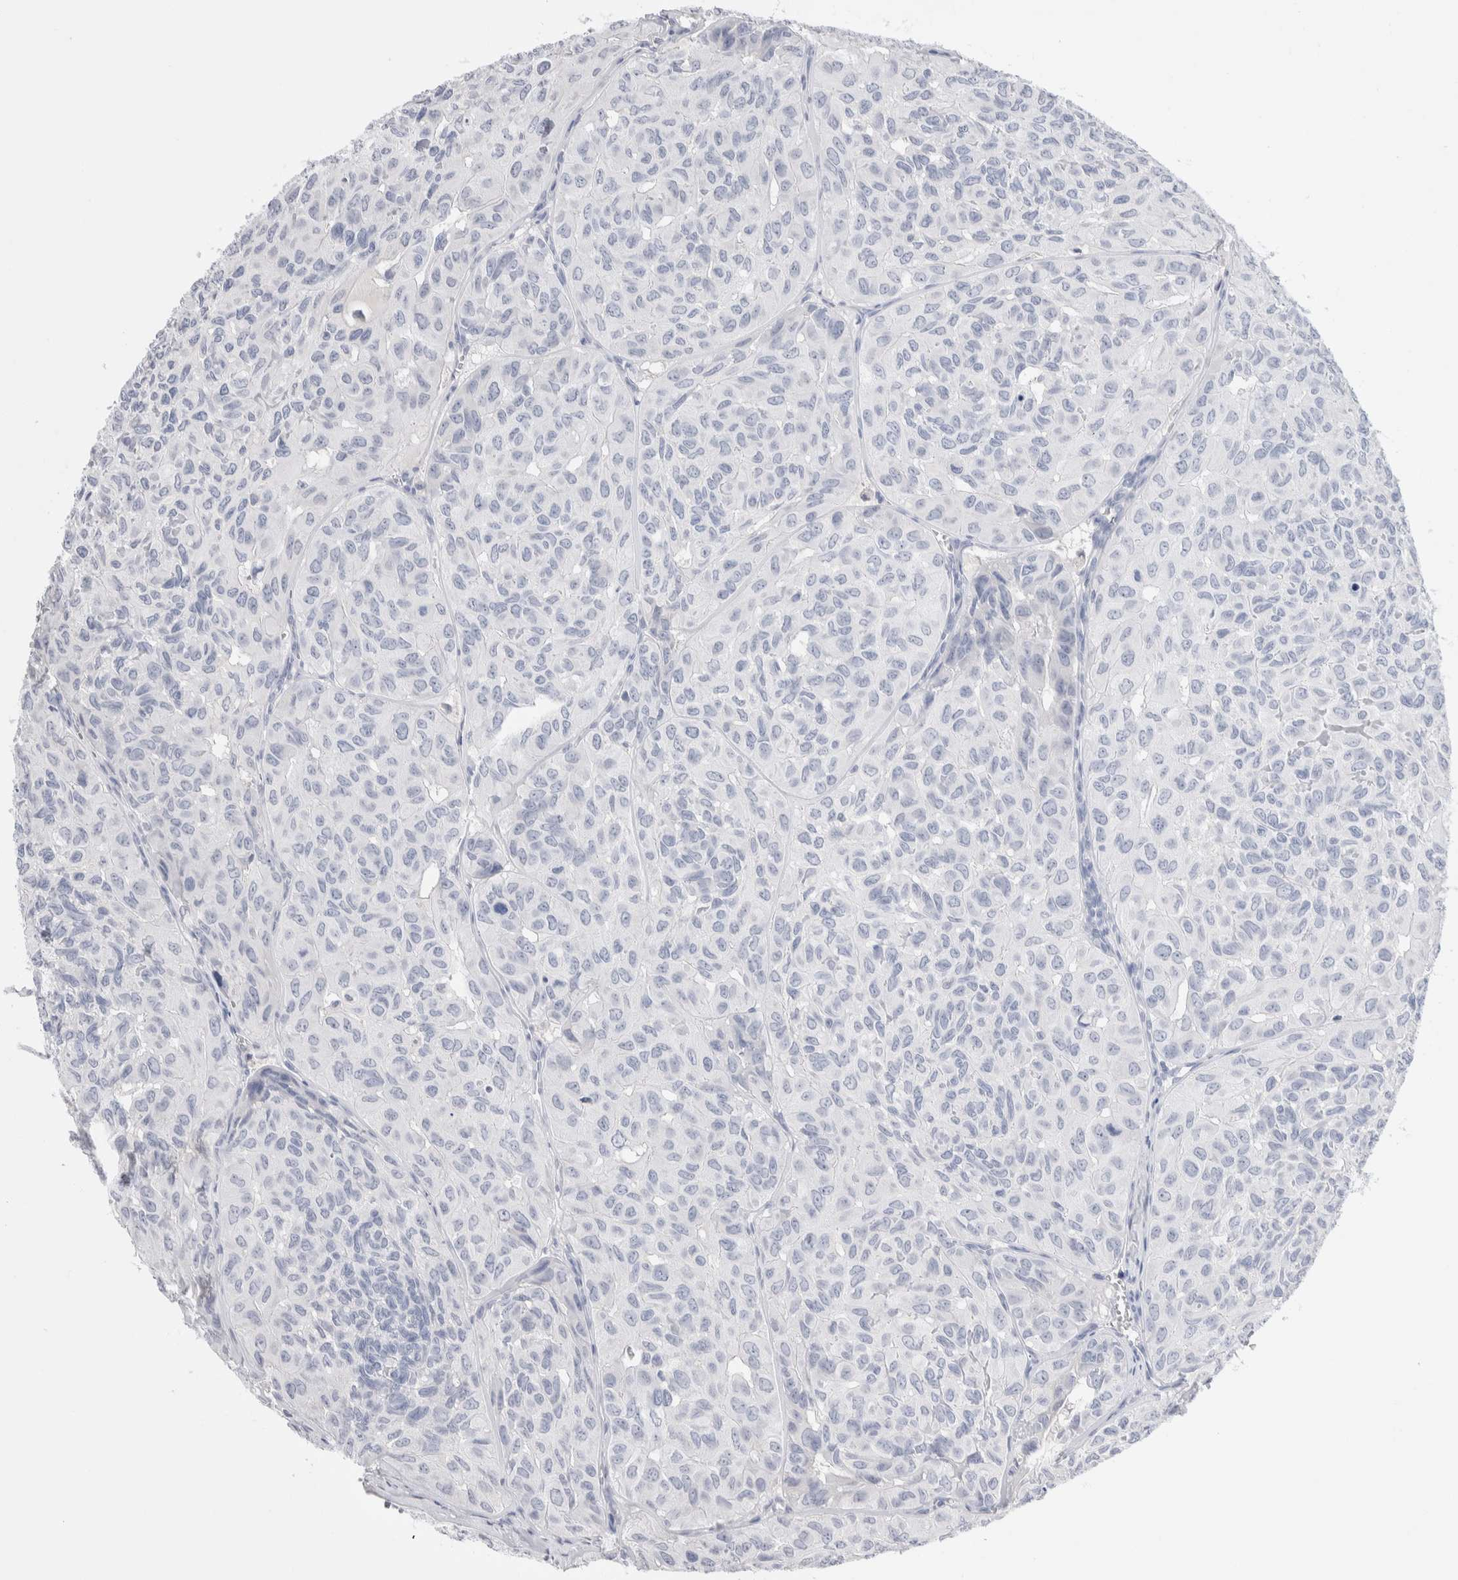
{"staining": {"intensity": "negative", "quantity": "none", "location": "none"}, "tissue": "head and neck cancer", "cell_type": "Tumor cells", "image_type": "cancer", "snomed": [{"axis": "morphology", "description": "Adenocarcinoma, NOS"}, {"axis": "topography", "description": "Salivary gland, NOS"}, {"axis": "topography", "description": "Head-Neck"}], "caption": "Immunohistochemistry (IHC) image of neoplastic tissue: human head and neck adenocarcinoma stained with DAB displays no significant protein expression in tumor cells.", "gene": "GDA", "patient": {"sex": "female", "age": 76}}